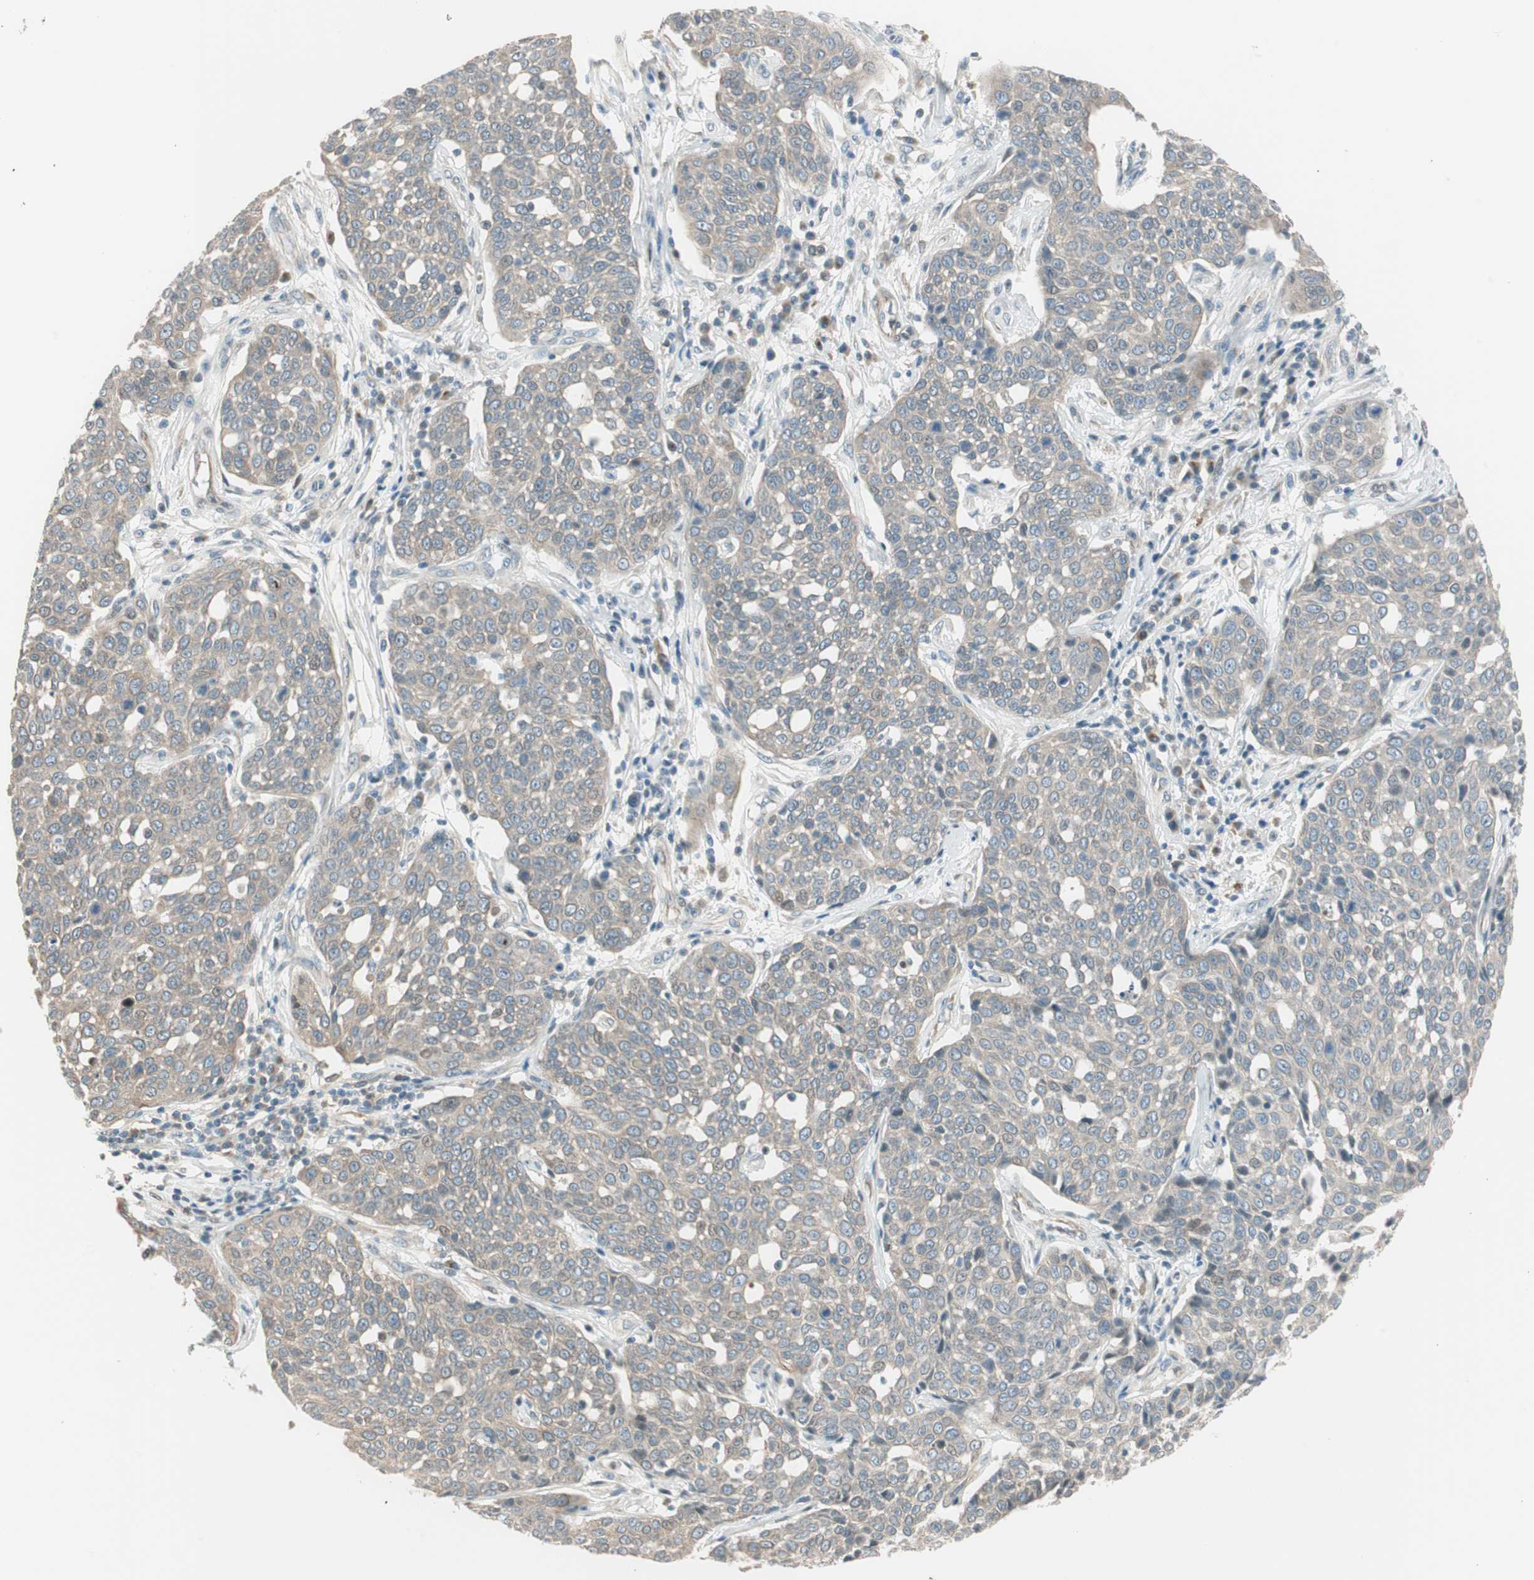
{"staining": {"intensity": "weak", "quantity": ">75%", "location": "cytoplasmic/membranous"}, "tissue": "cervical cancer", "cell_type": "Tumor cells", "image_type": "cancer", "snomed": [{"axis": "morphology", "description": "Squamous cell carcinoma, NOS"}, {"axis": "topography", "description": "Cervix"}], "caption": "Protein analysis of cervical squamous cell carcinoma tissue reveals weak cytoplasmic/membranous staining in approximately >75% of tumor cells.", "gene": "CGRRF1", "patient": {"sex": "female", "age": 34}}